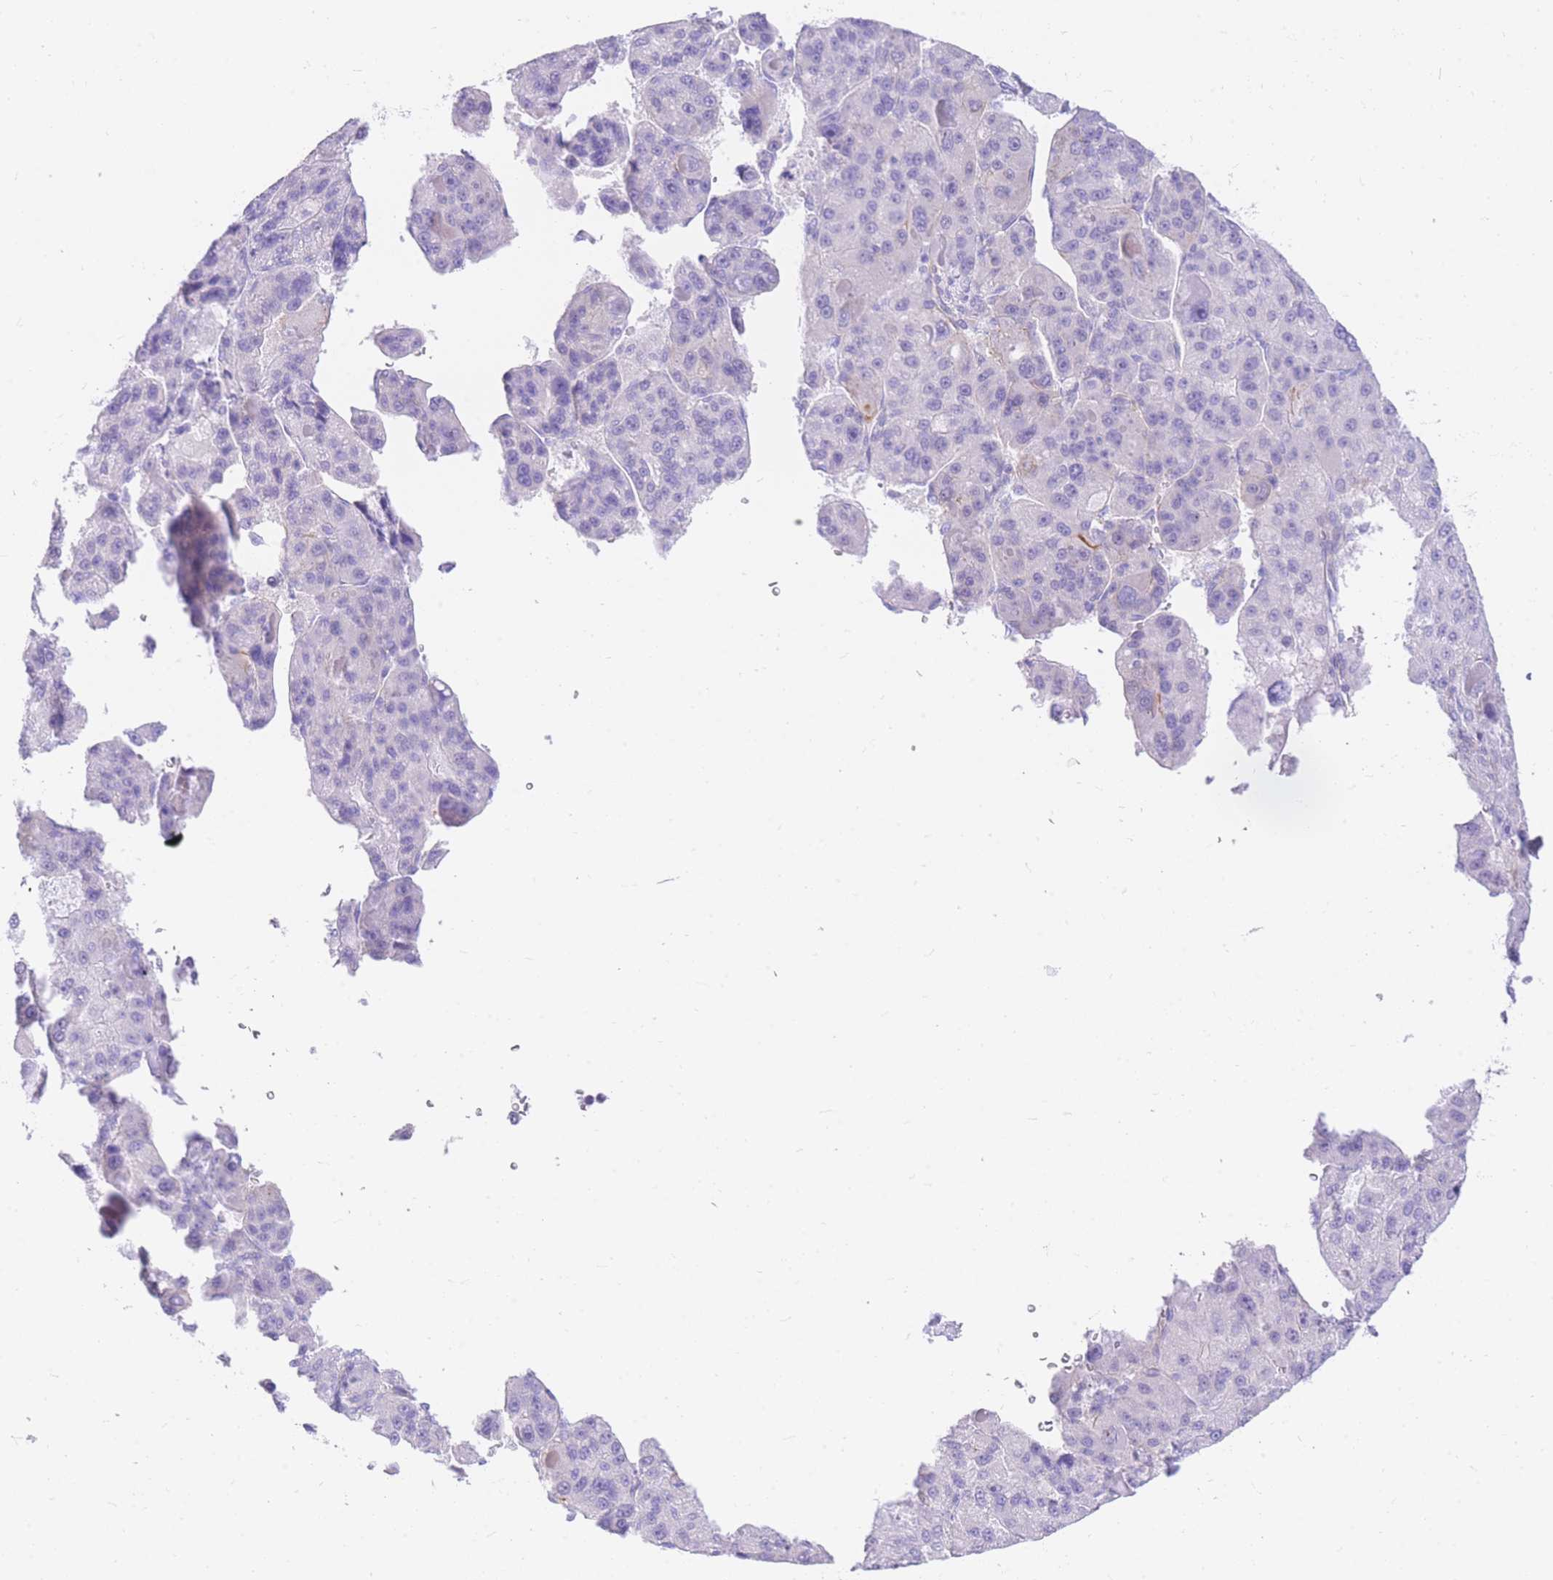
{"staining": {"intensity": "negative", "quantity": "none", "location": "none"}, "tissue": "liver cancer", "cell_type": "Tumor cells", "image_type": "cancer", "snomed": [{"axis": "morphology", "description": "Carcinoma, Hepatocellular, NOS"}, {"axis": "topography", "description": "Liver"}], "caption": "Immunohistochemistry of human liver hepatocellular carcinoma demonstrates no positivity in tumor cells.", "gene": "SRSF12", "patient": {"sex": "male", "age": 76}}